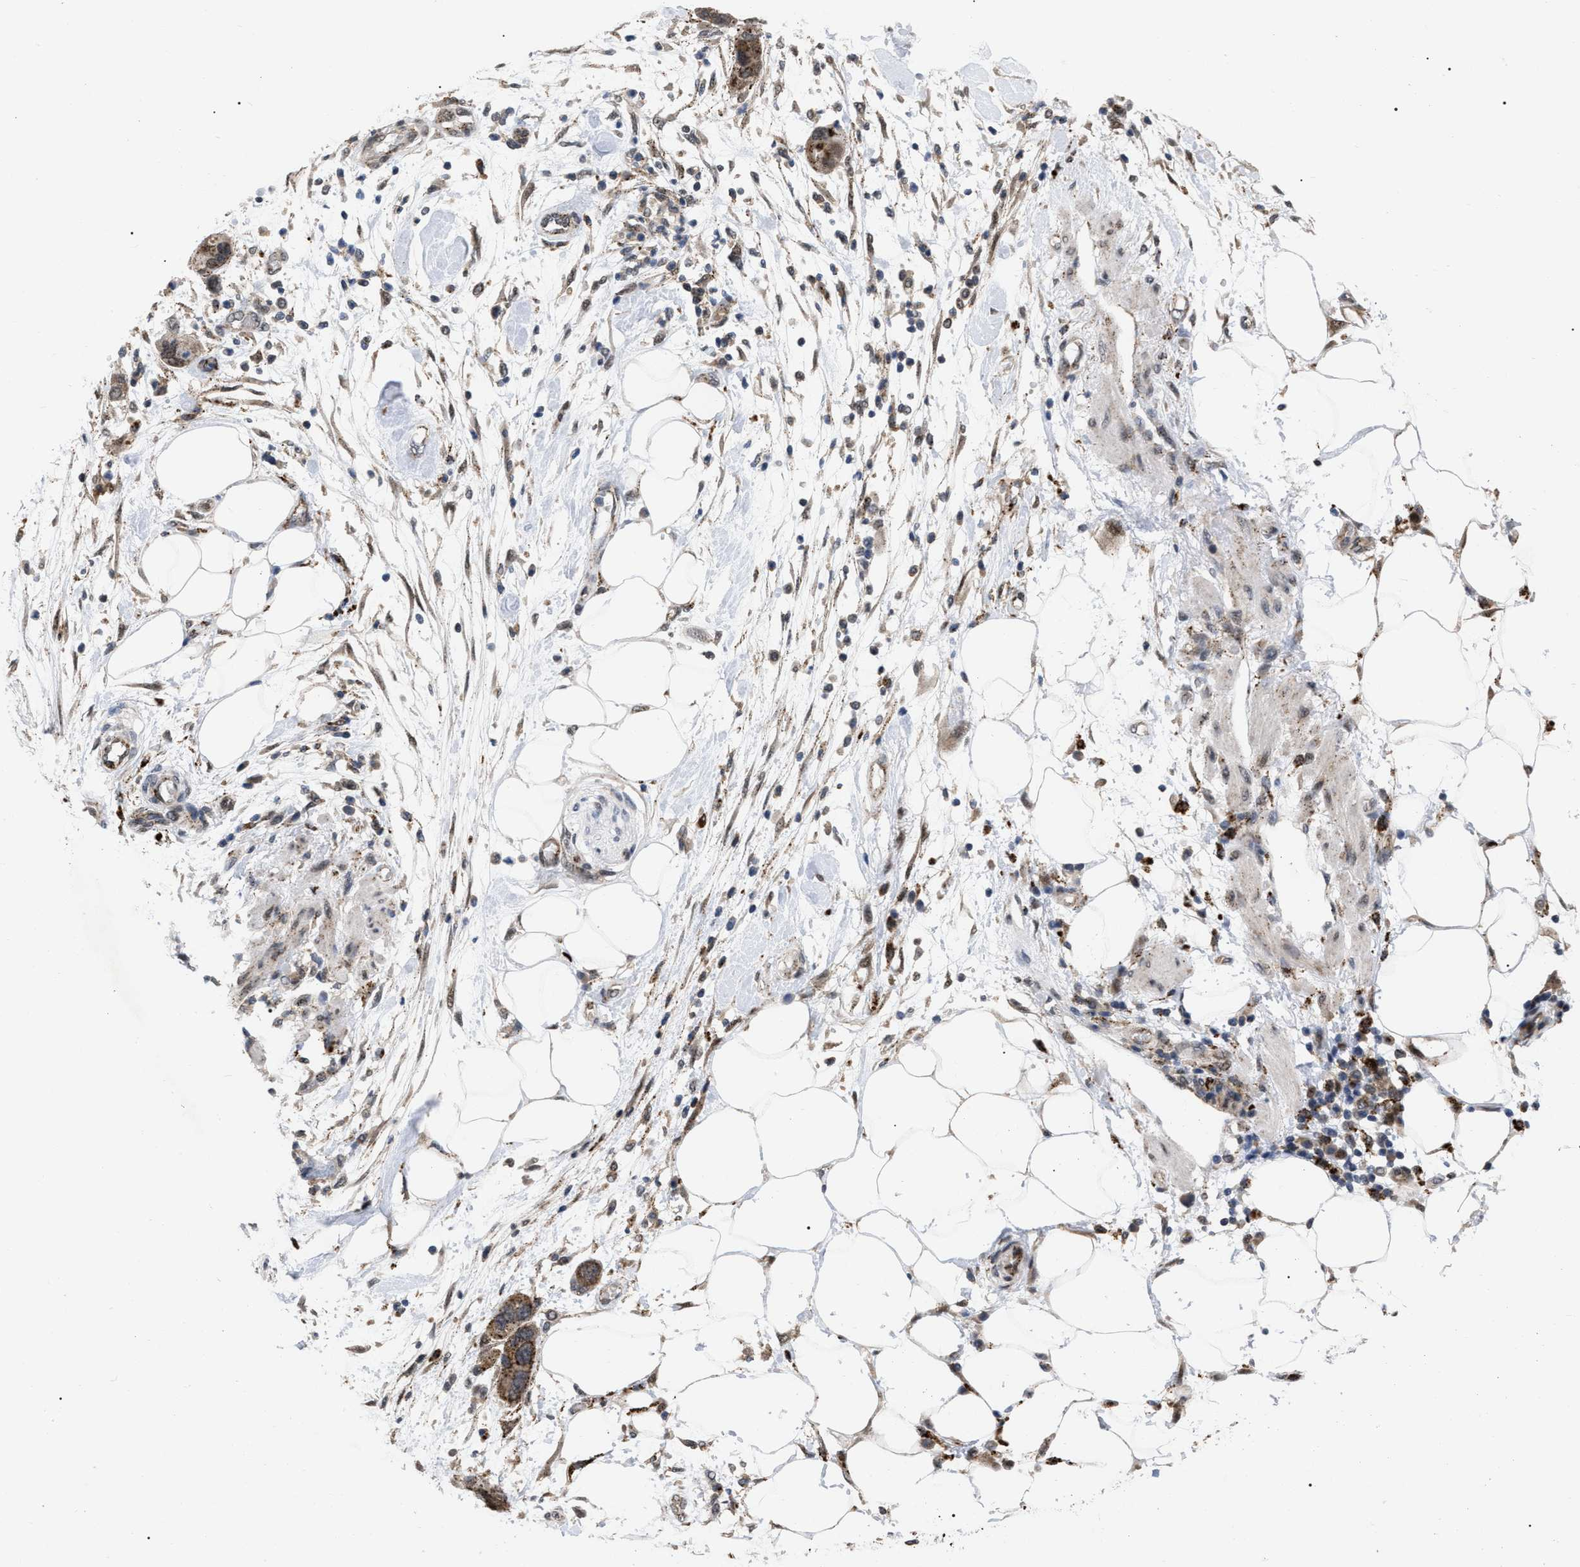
{"staining": {"intensity": "moderate", "quantity": ">75%", "location": "cytoplasmic/membranous"}, "tissue": "pancreatic cancer", "cell_type": "Tumor cells", "image_type": "cancer", "snomed": [{"axis": "morphology", "description": "Normal tissue, NOS"}, {"axis": "morphology", "description": "Adenocarcinoma, NOS"}, {"axis": "topography", "description": "Pancreas"}], "caption": "A high-resolution micrograph shows immunohistochemistry staining of pancreatic cancer (adenocarcinoma), which exhibits moderate cytoplasmic/membranous expression in approximately >75% of tumor cells.", "gene": "UPF1", "patient": {"sex": "female", "age": 71}}